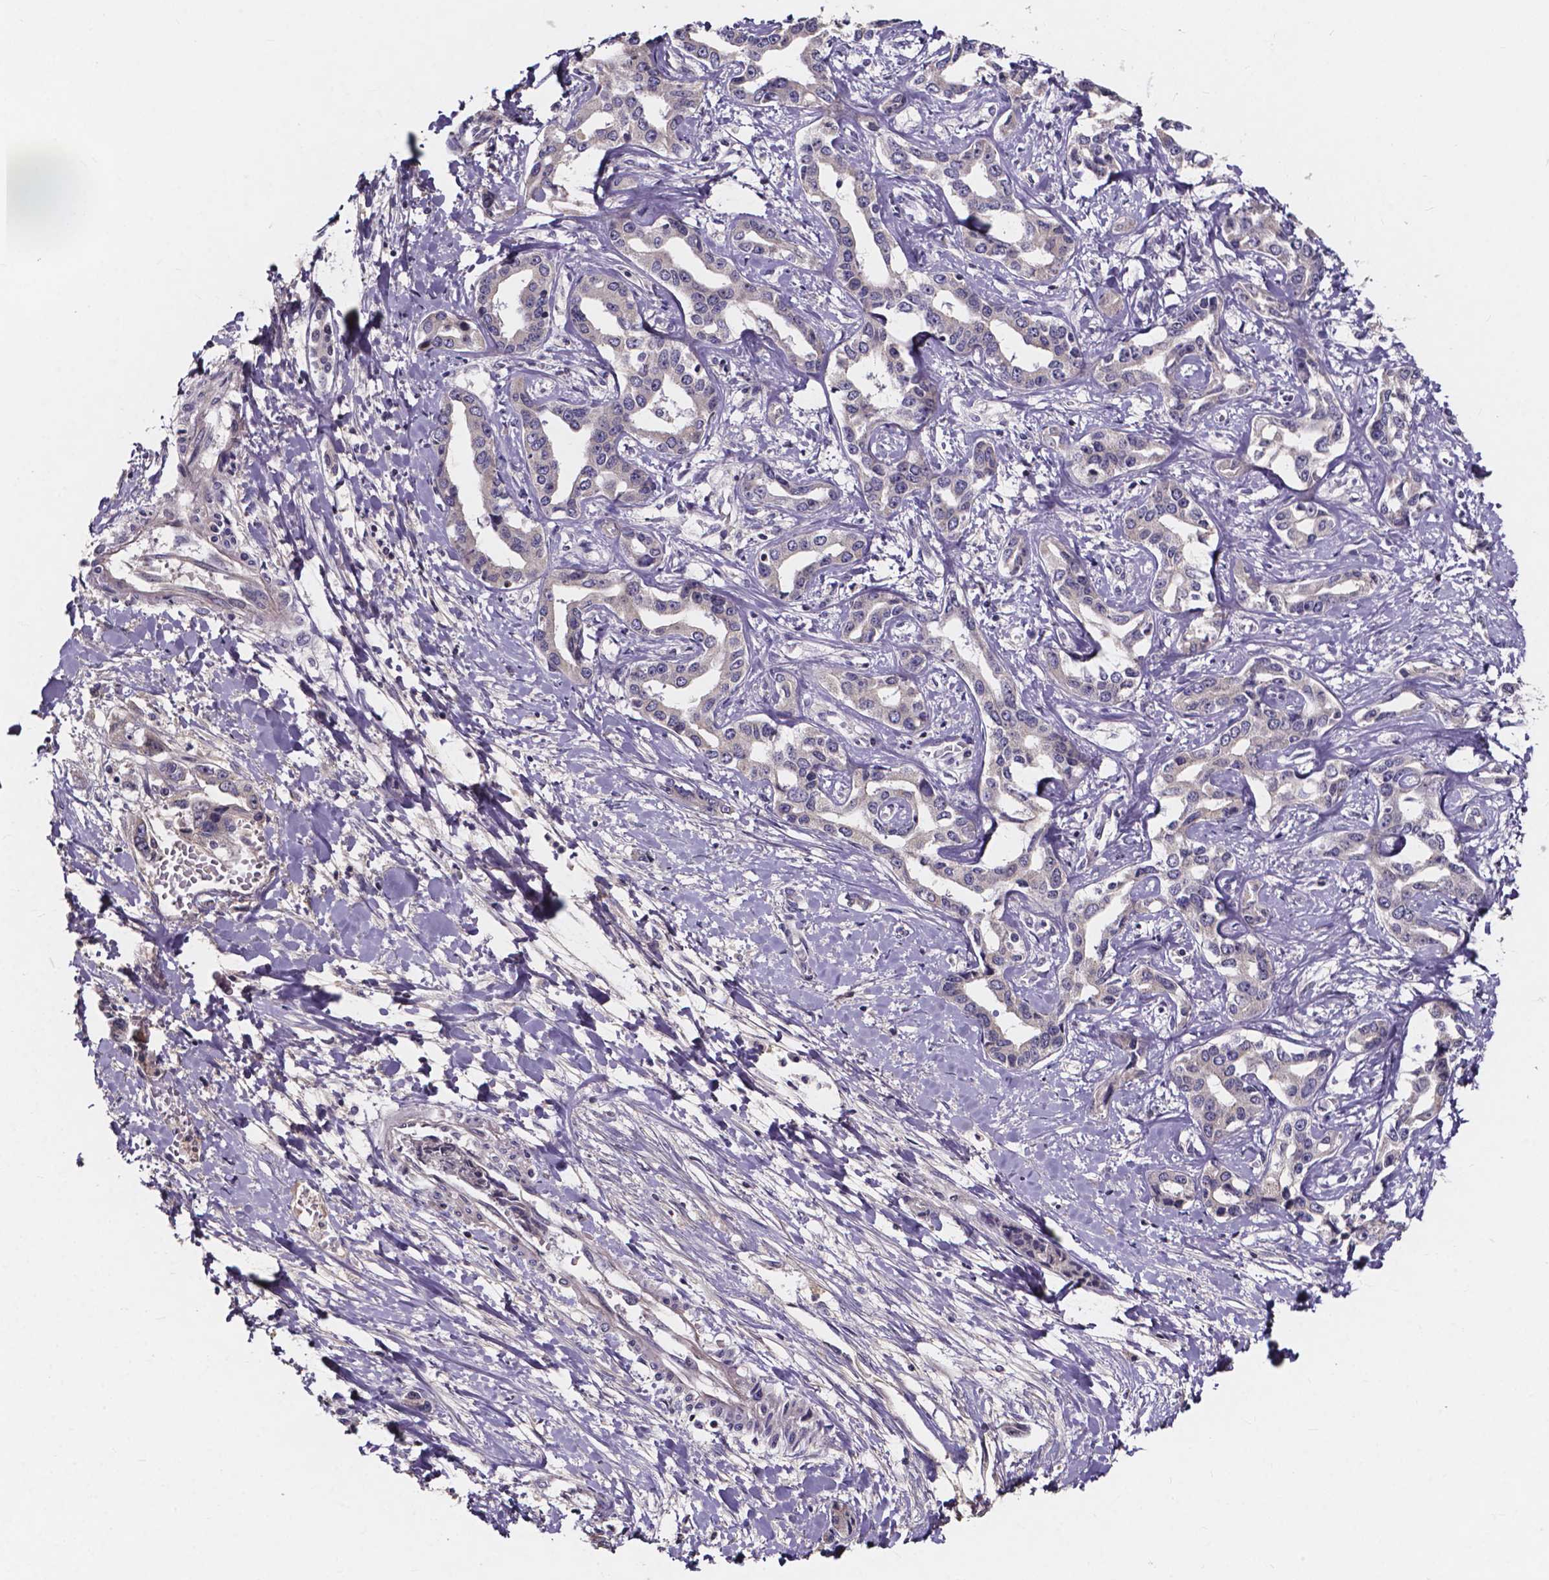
{"staining": {"intensity": "negative", "quantity": "none", "location": "none"}, "tissue": "liver cancer", "cell_type": "Tumor cells", "image_type": "cancer", "snomed": [{"axis": "morphology", "description": "Cholangiocarcinoma"}, {"axis": "topography", "description": "Liver"}], "caption": "Tumor cells show no significant protein staining in cholangiocarcinoma (liver). (Immunohistochemistry, brightfield microscopy, high magnification).", "gene": "SPOCD1", "patient": {"sex": "male", "age": 59}}